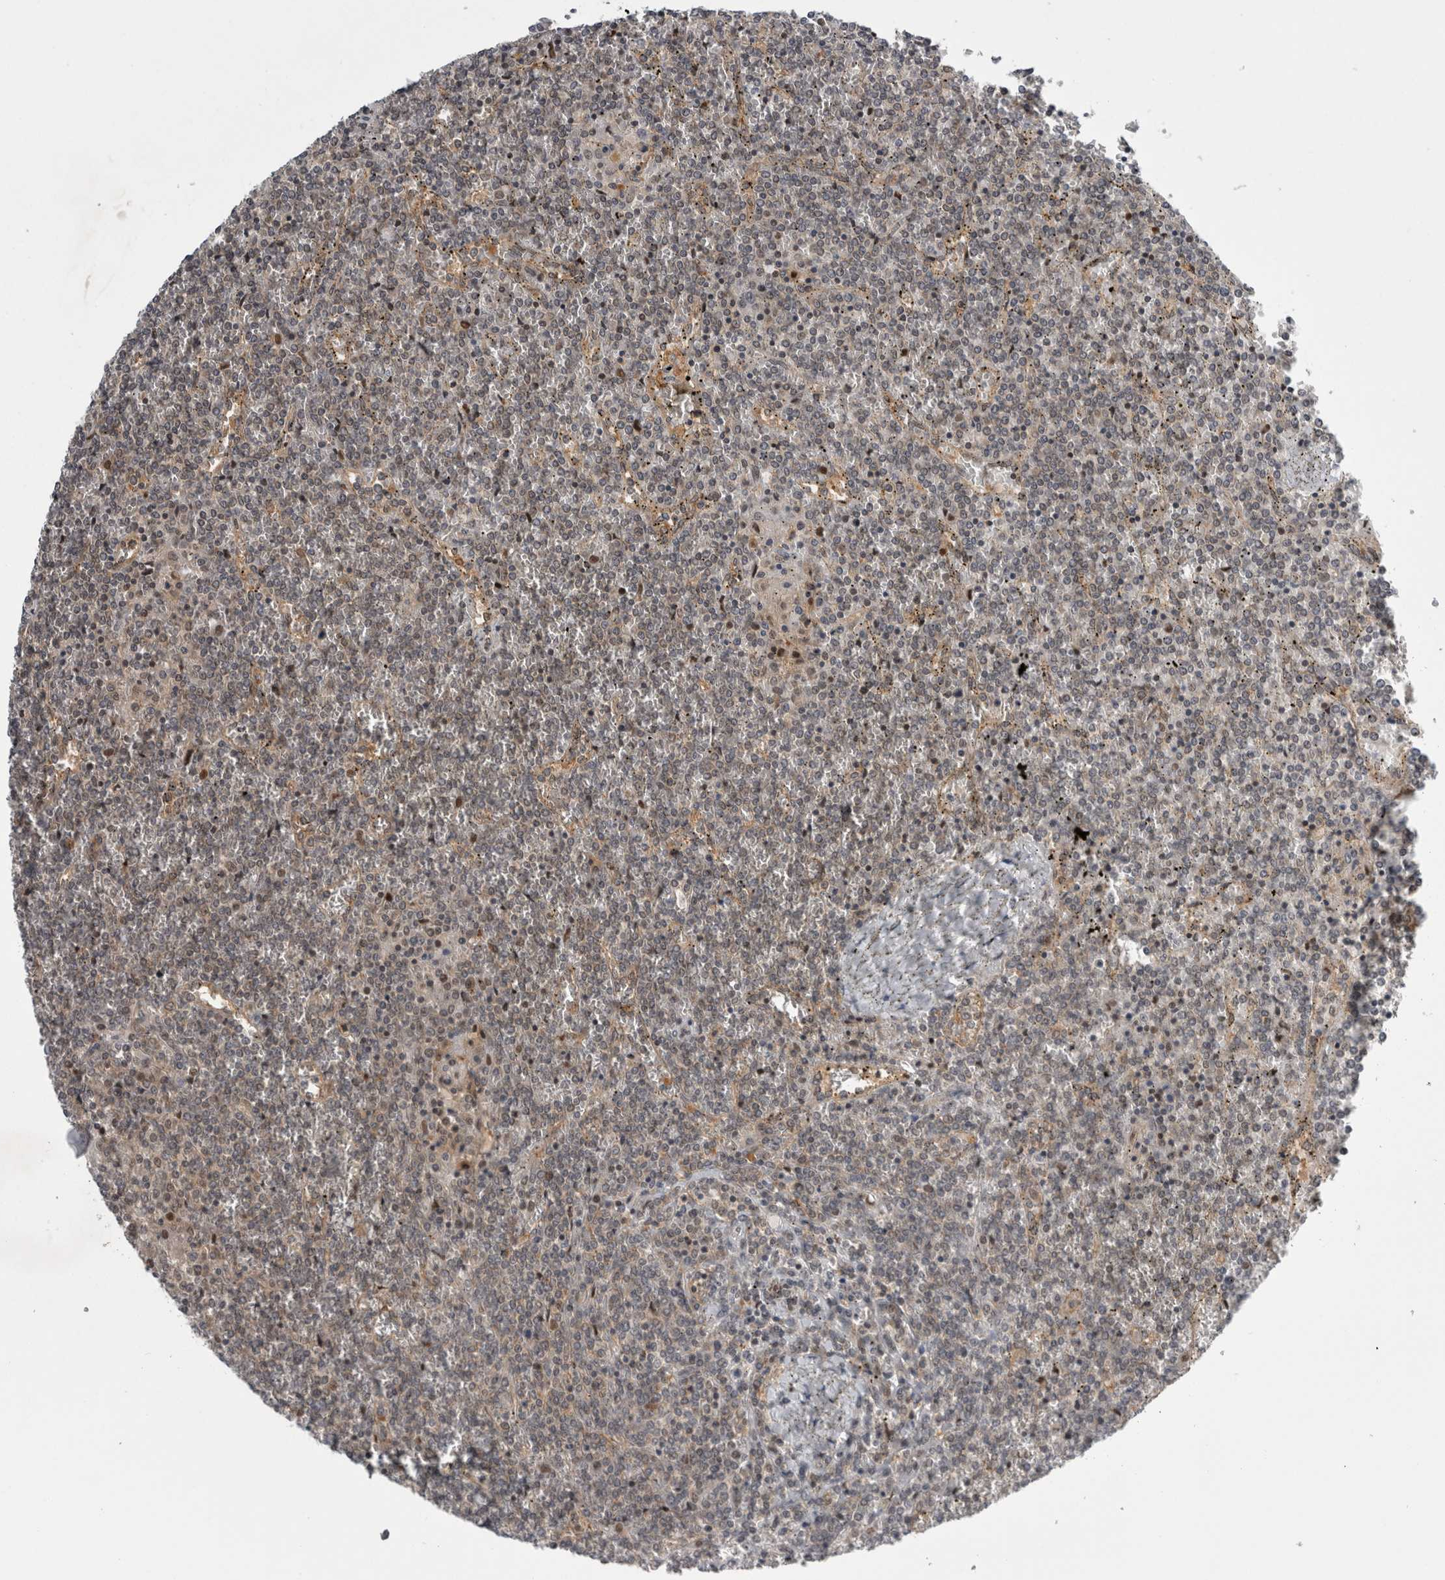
{"staining": {"intensity": "weak", "quantity": "25%-75%", "location": "cytoplasmic/membranous"}, "tissue": "lymphoma", "cell_type": "Tumor cells", "image_type": "cancer", "snomed": [{"axis": "morphology", "description": "Malignant lymphoma, non-Hodgkin's type, Low grade"}, {"axis": "topography", "description": "Spleen"}], "caption": "This is an image of immunohistochemistry staining of low-grade malignant lymphoma, non-Hodgkin's type, which shows weak staining in the cytoplasmic/membranous of tumor cells.", "gene": "PSMB2", "patient": {"sex": "female", "age": 19}}